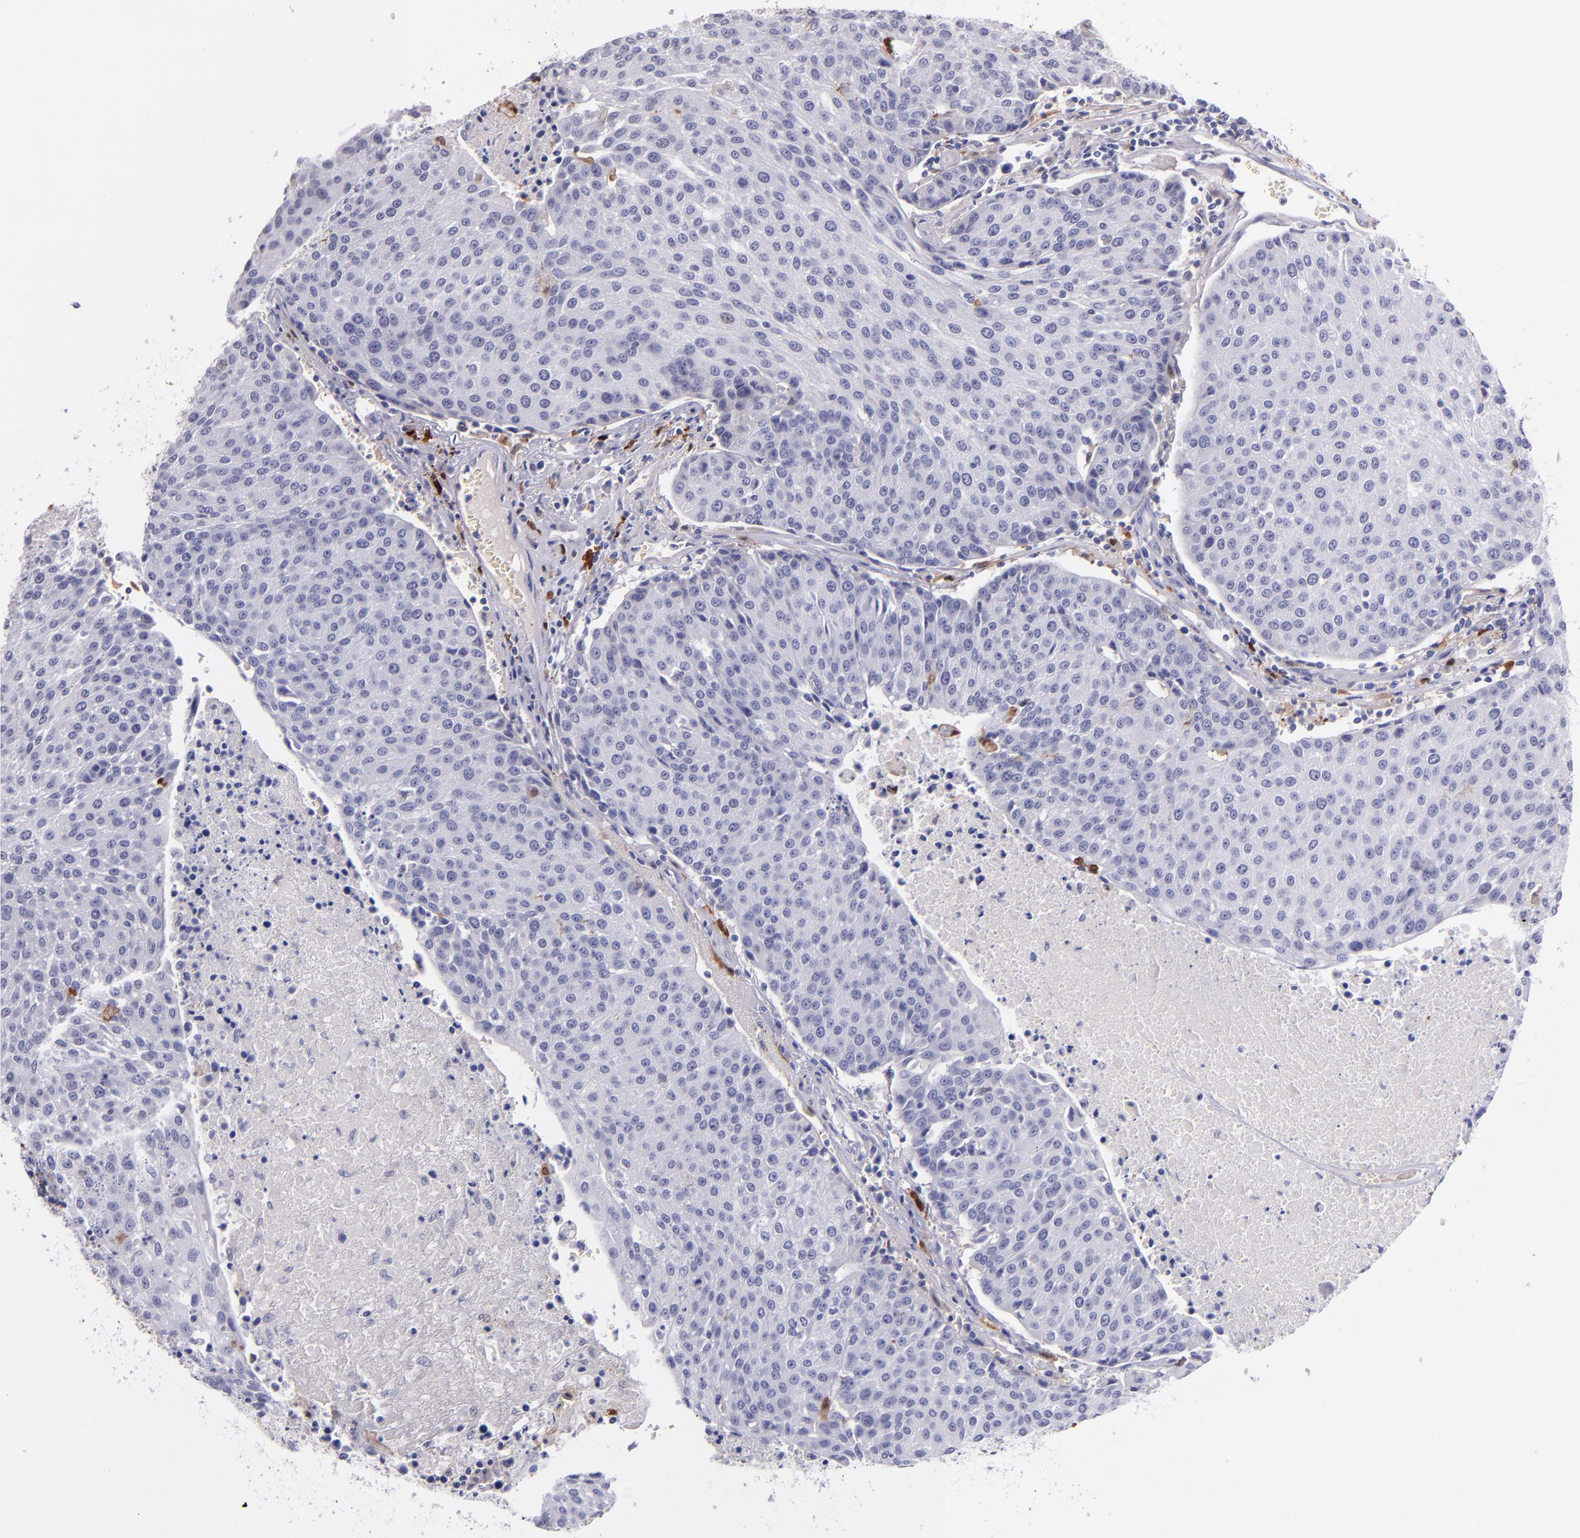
{"staining": {"intensity": "negative", "quantity": "none", "location": "none"}, "tissue": "urothelial cancer", "cell_type": "Tumor cells", "image_type": "cancer", "snomed": [{"axis": "morphology", "description": "Urothelial carcinoma, High grade"}, {"axis": "topography", "description": "Urinary bladder"}], "caption": "Urothelial carcinoma (high-grade) was stained to show a protein in brown. There is no significant expression in tumor cells.", "gene": "F13A1", "patient": {"sex": "female", "age": 85}}